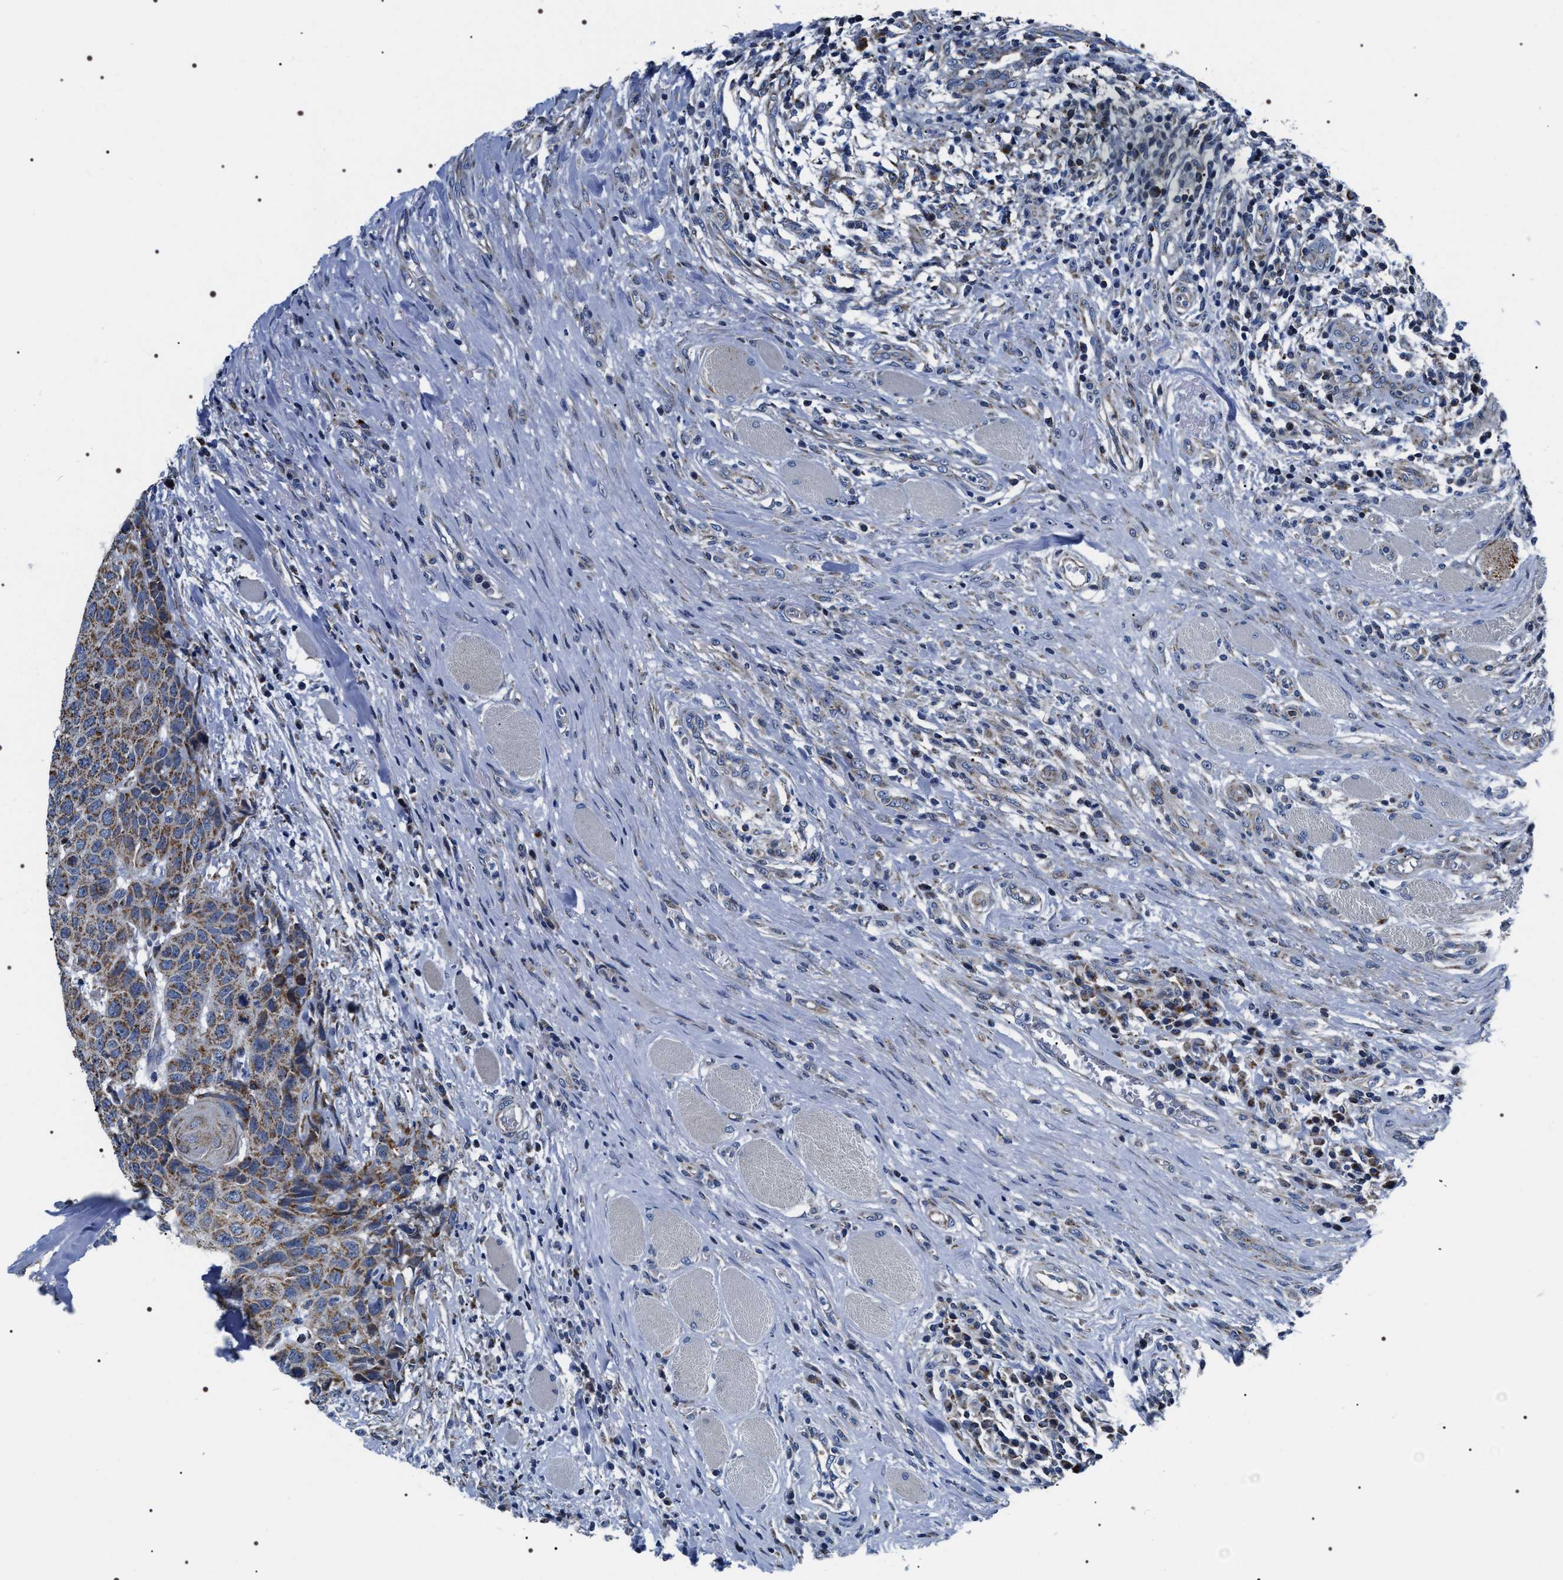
{"staining": {"intensity": "moderate", "quantity": ">75%", "location": "cytoplasmic/membranous"}, "tissue": "head and neck cancer", "cell_type": "Tumor cells", "image_type": "cancer", "snomed": [{"axis": "morphology", "description": "Squamous cell carcinoma, NOS"}, {"axis": "topography", "description": "Head-Neck"}], "caption": "Protein staining of head and neck cancer tissue displays moderate cytoplasmic/membranous positivity in approximately >75% of tumor cells.", "gene": "NTMT1", "patient": {"sex": "male", "age": 66}}